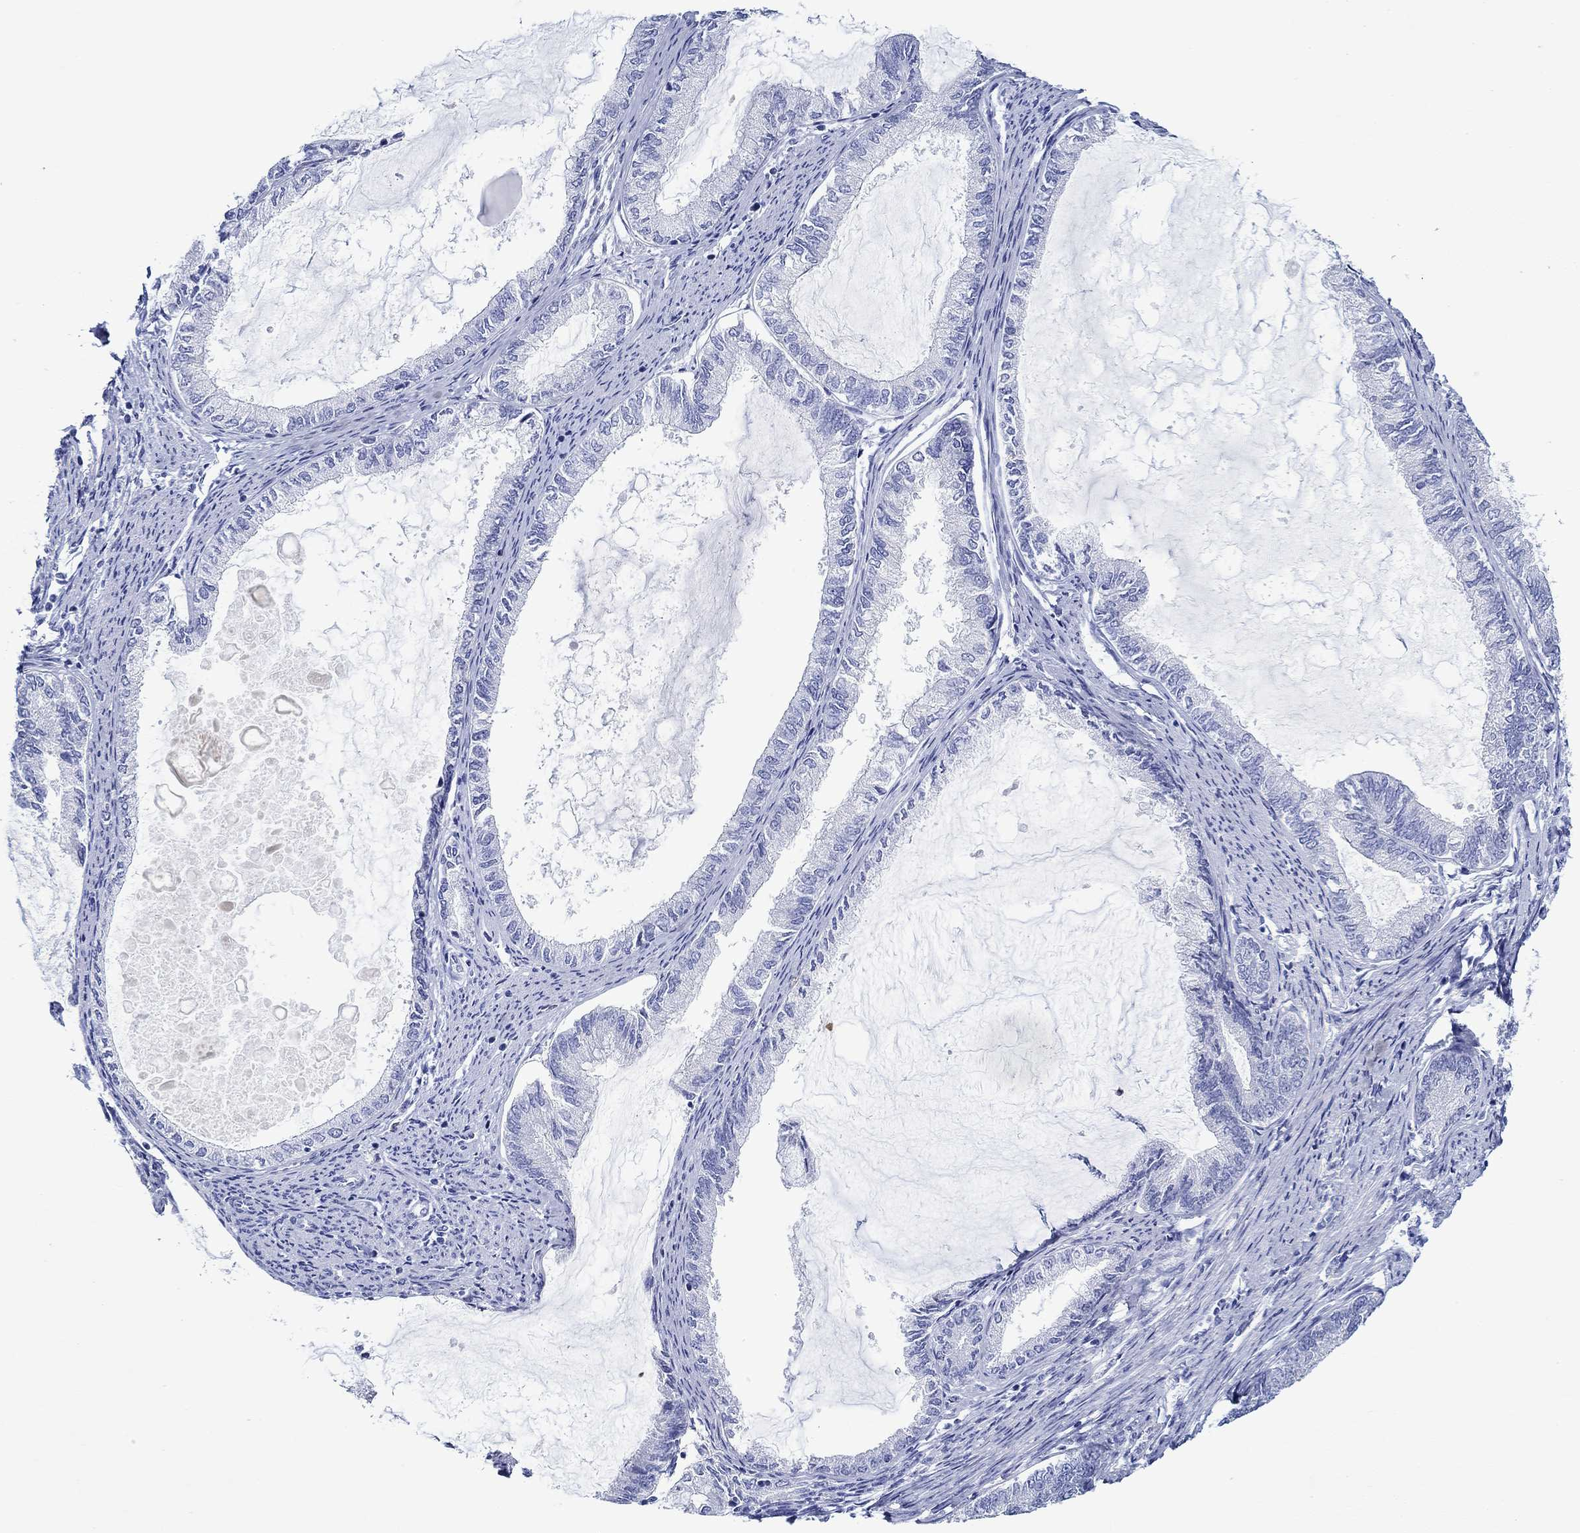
{"staining": {"intensity": "negative", "quantity": "none", "location": "none"}, "tissue": "endometrial cancer", "cell_type": "Tumor cells", "image_type": "cancer", "snomed": [{"axis": "morphology", "description": "Adenocarcinoma, NOS"}, {"axis": "topography", "description": "Endometrium"}], "caption": "Adenocarcinoma (endometrial) was stained to show a protein in brown. There is no significant staining in tumor cells.", "gene": "EPX", "patient": {"sex": "female", "age": 86}}